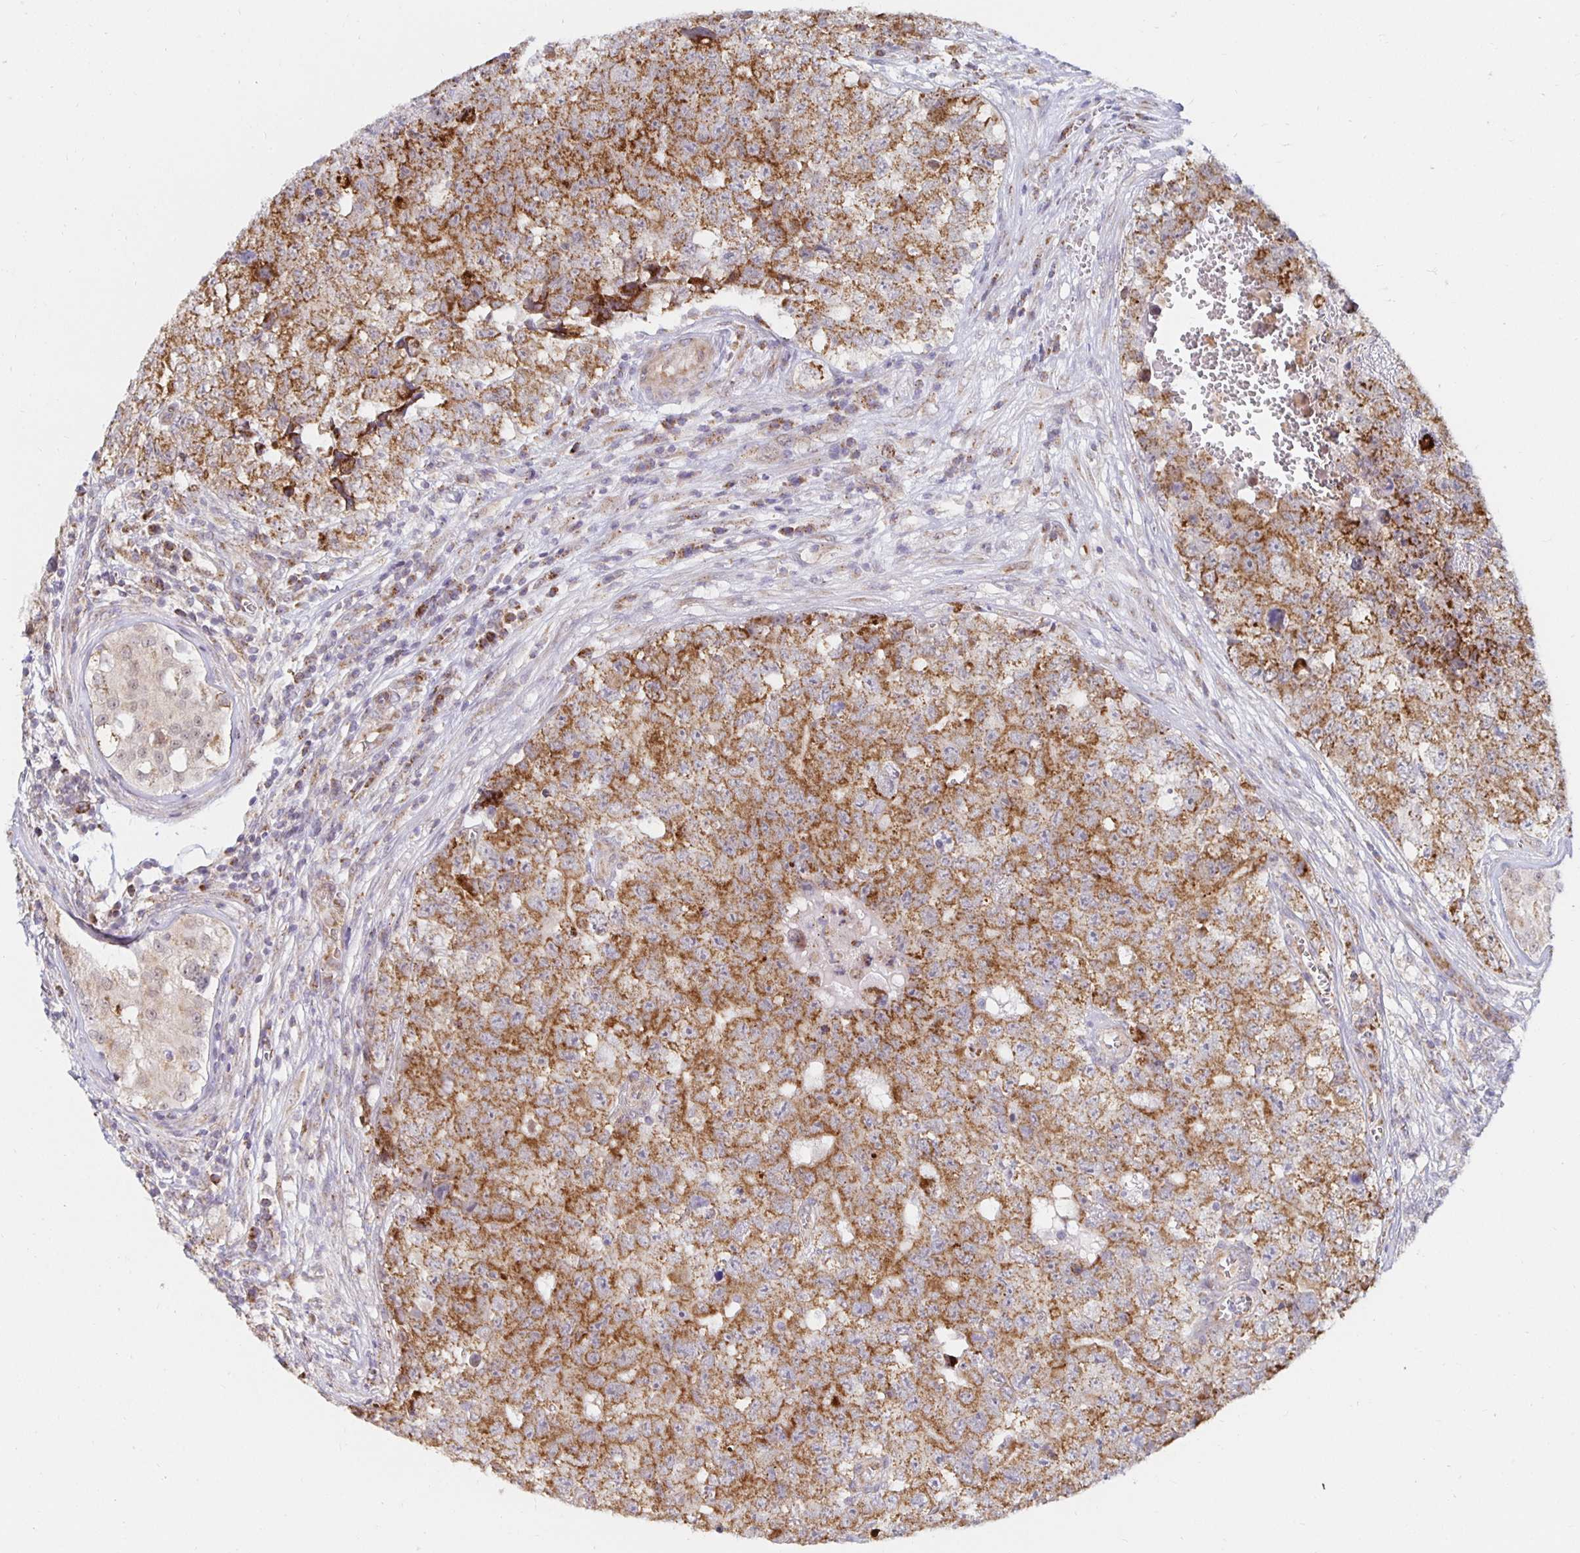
{"staining": {"intensity": "strong", "quantity": ">75%", "location": "cytoplasmic/membranous"}, "tissue": "testis cancer", "cell_type": "Tumor cells", "image_type": "cancer", "snomed": [{"axis": "morphology", "description": "Carcinoma, Embryonal, NOS"}, {"axis": "topography", "description": "Testis"}], "caption": "This photomicrograph exhibits immunohistochemistry staining of human embryonal carcinoma (testis), with high strong cytoplasmic/membranous staining in about >75% of tumor cells.", "gene": "MRPL28", "patient": {"sex": "male", "age": 18}}